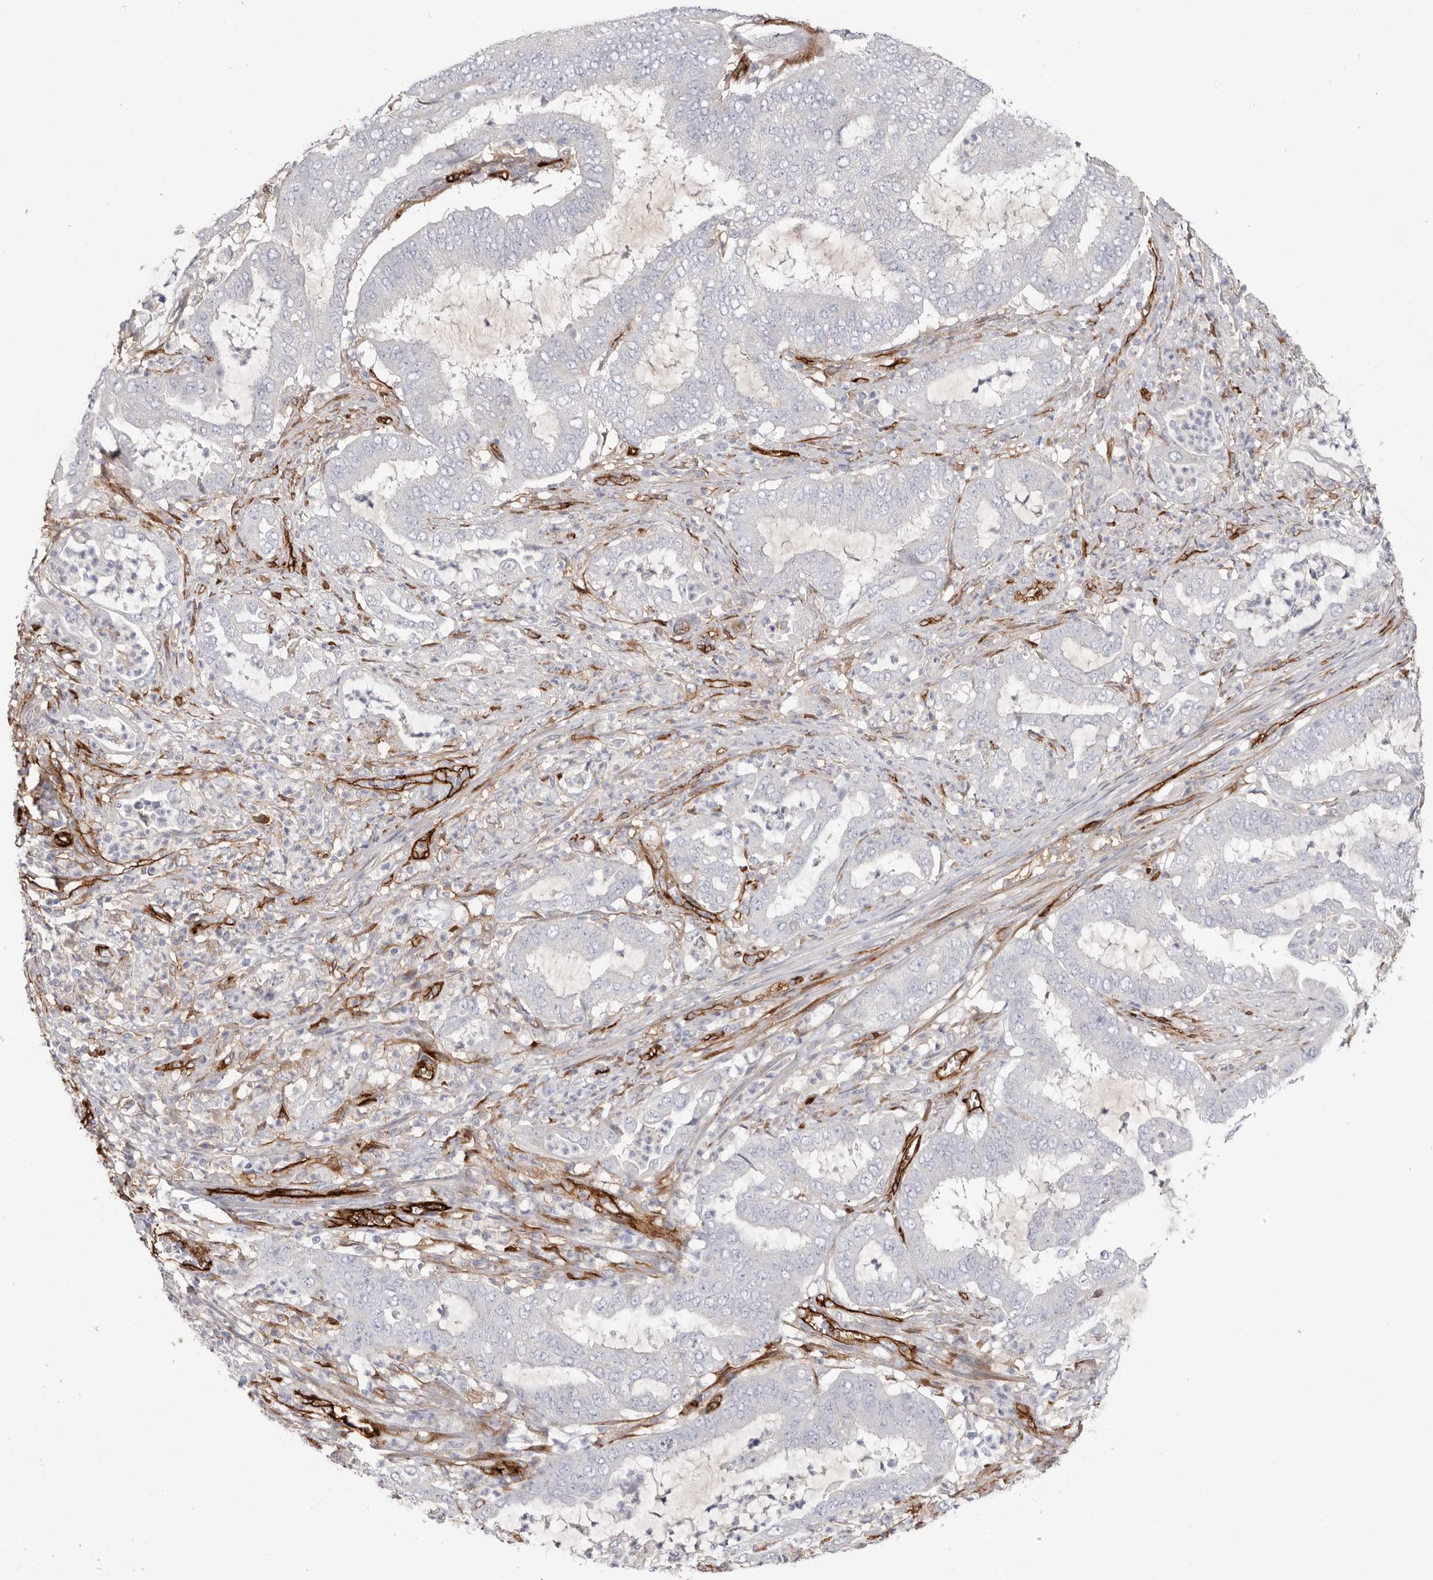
{"staining": {"intensity": "negative", "quantity": "none", "location": "none"}, "tissue": "endometrial cancer", "cell_type": "Tumor cells", "image_type": "cancer", "snomed": [{"axis": "morphology", "description": "Adenocarcinoma, NOS"}, {"axis": "topography", "description": "Endometrium"}], "caption": "A high-resolution photomicrograph shows IHC staining of endometrial cancer (adenocarcinoma), which shows no significant positivity in tumor cells.", "gene": "LRRC66", "patient": {"sex": "female", "age": 51}}